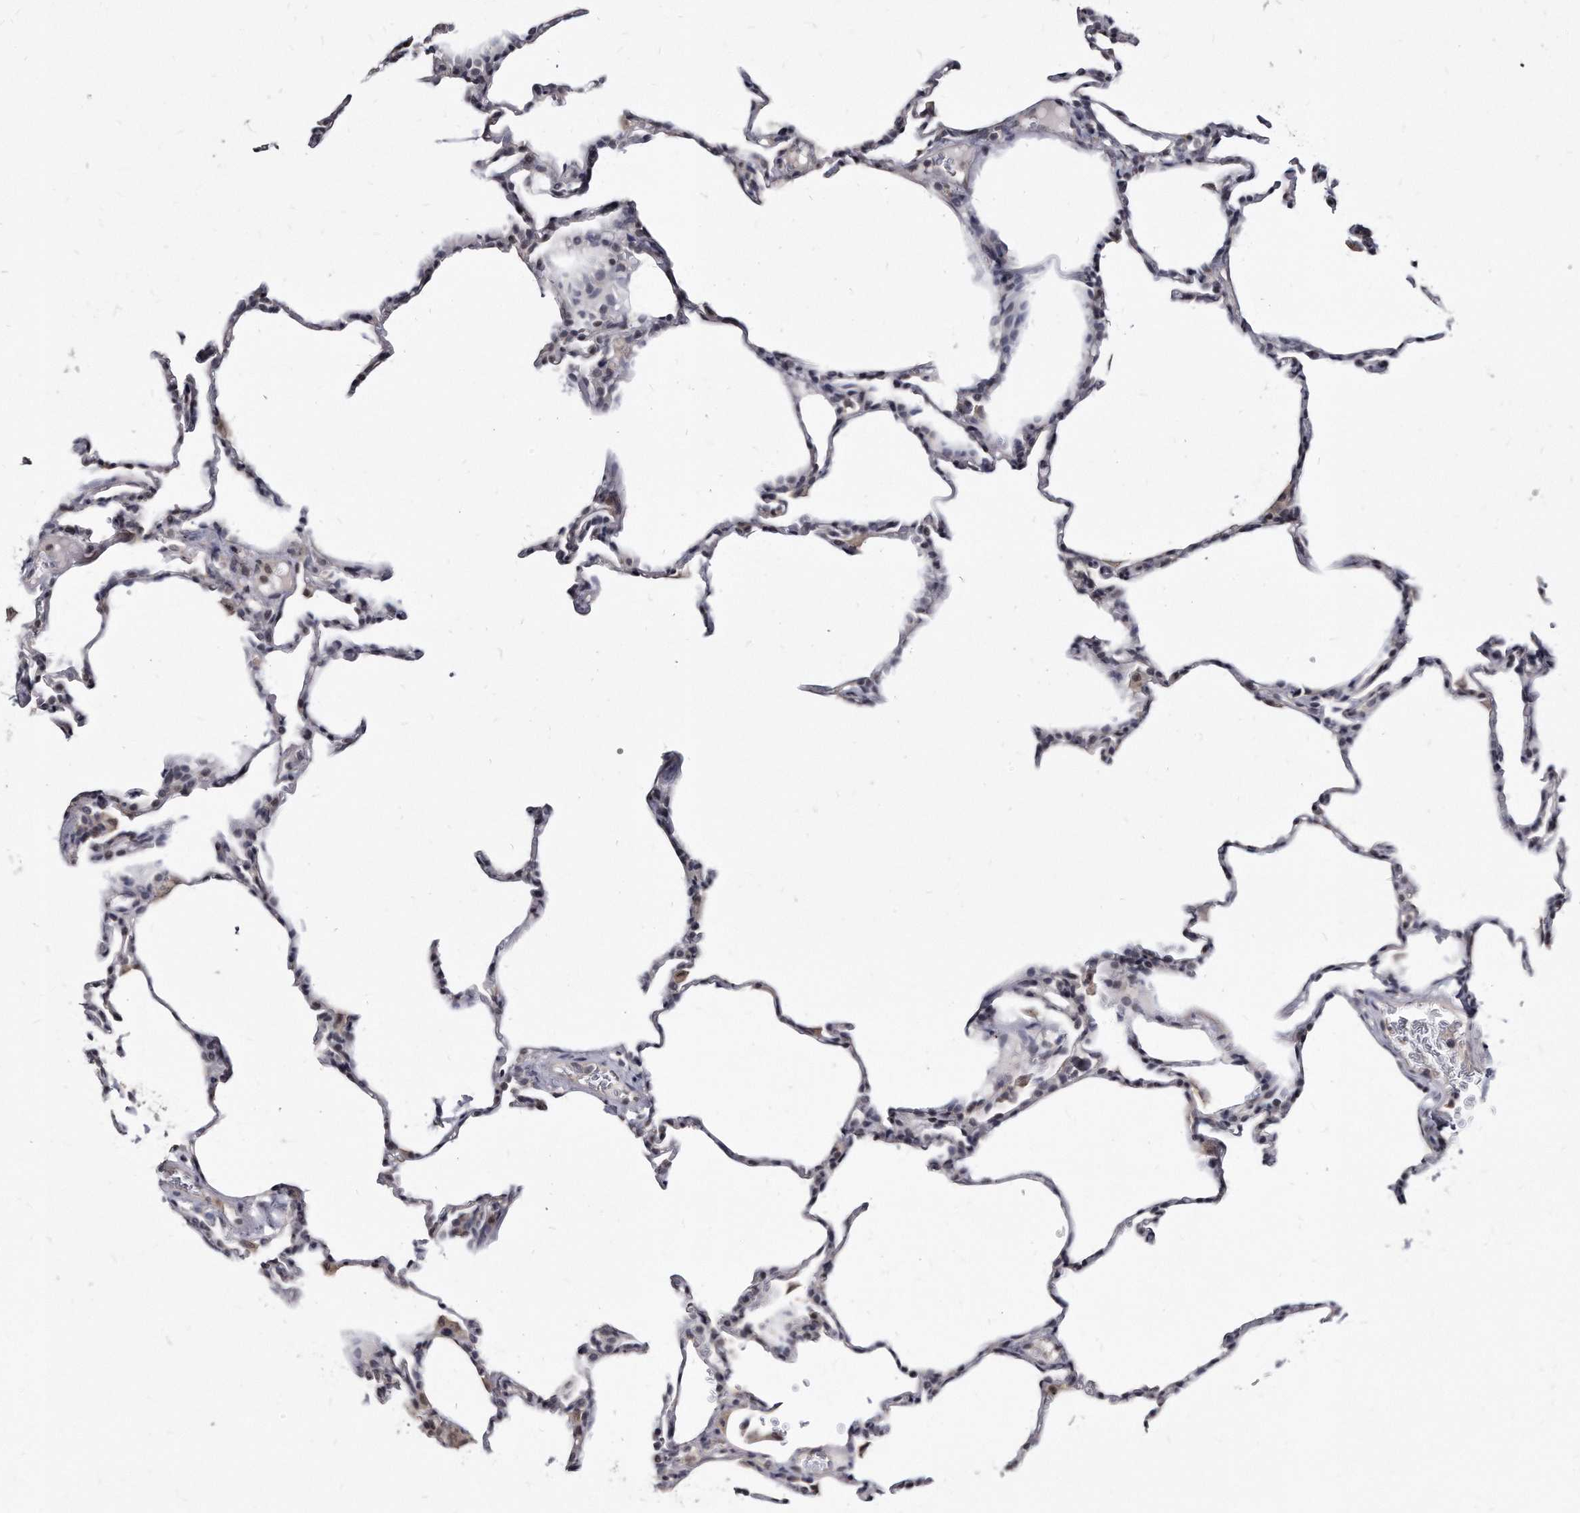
{"staining": {"intensity": "negative", "quantity": "none", "location": "none"}, "tissue": "lung", "cell_type": "Alveolar cells", "image_type": "normal", "snomed": [{"axis": "morphology", "description": "Normal tissue, NOS"}, {"axis": "topography", "description": "Lung"}], "caption": "High power microscopy image of an immunohistochemistry (IHC) photomicrograph of unremarkable lung, revealing no significant staining in alveolar cells. Nuclei are stained in blue.", "gene": "KLHDC3", "patient": {"sex": "male", "age": 20}}